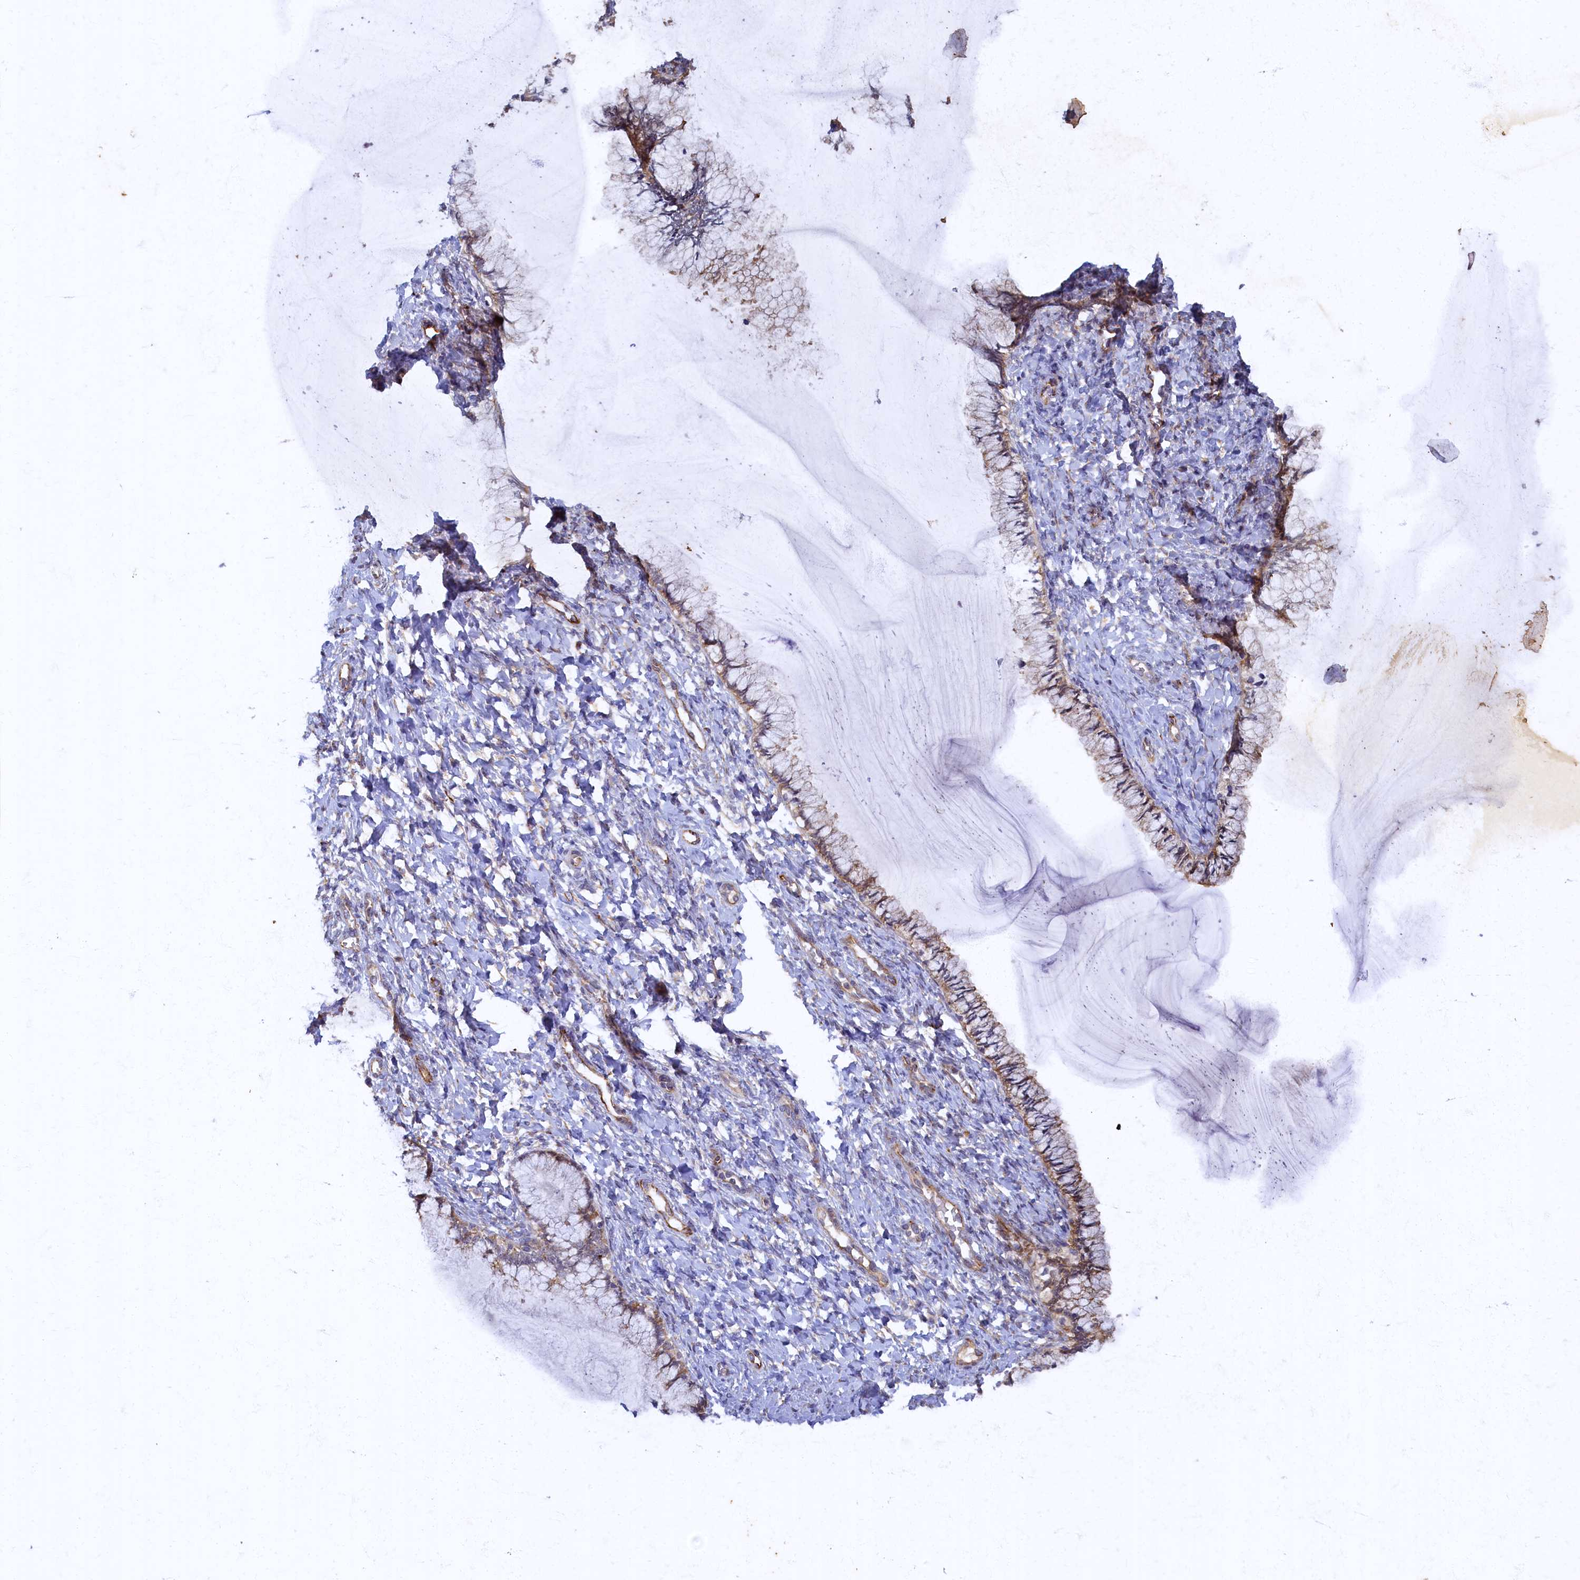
{"staining": {"intensity": "moderate", "quantity": ">75%", "location": "cytoplasmic/membranous"}, "tissue": "cervix", "cell_type": "Glandular cells", "image_type": "normal", "snomed": [{"axis": "morphology", "description": "Normal tissue, NOS"}, {"axis": "morphology", "description": "Adenocarcinoma, NOS"}, {"axis": "topography", "description": "Cervix"}], "caption": "Protein expression analysis of benign human cervix reveals moderate cytoplasmic/membranous staining in about >75% of glandular cells. Nuclei are stained in blue.", "gene": "ARL11", "patient": {"sex": "female", "age": 29}}